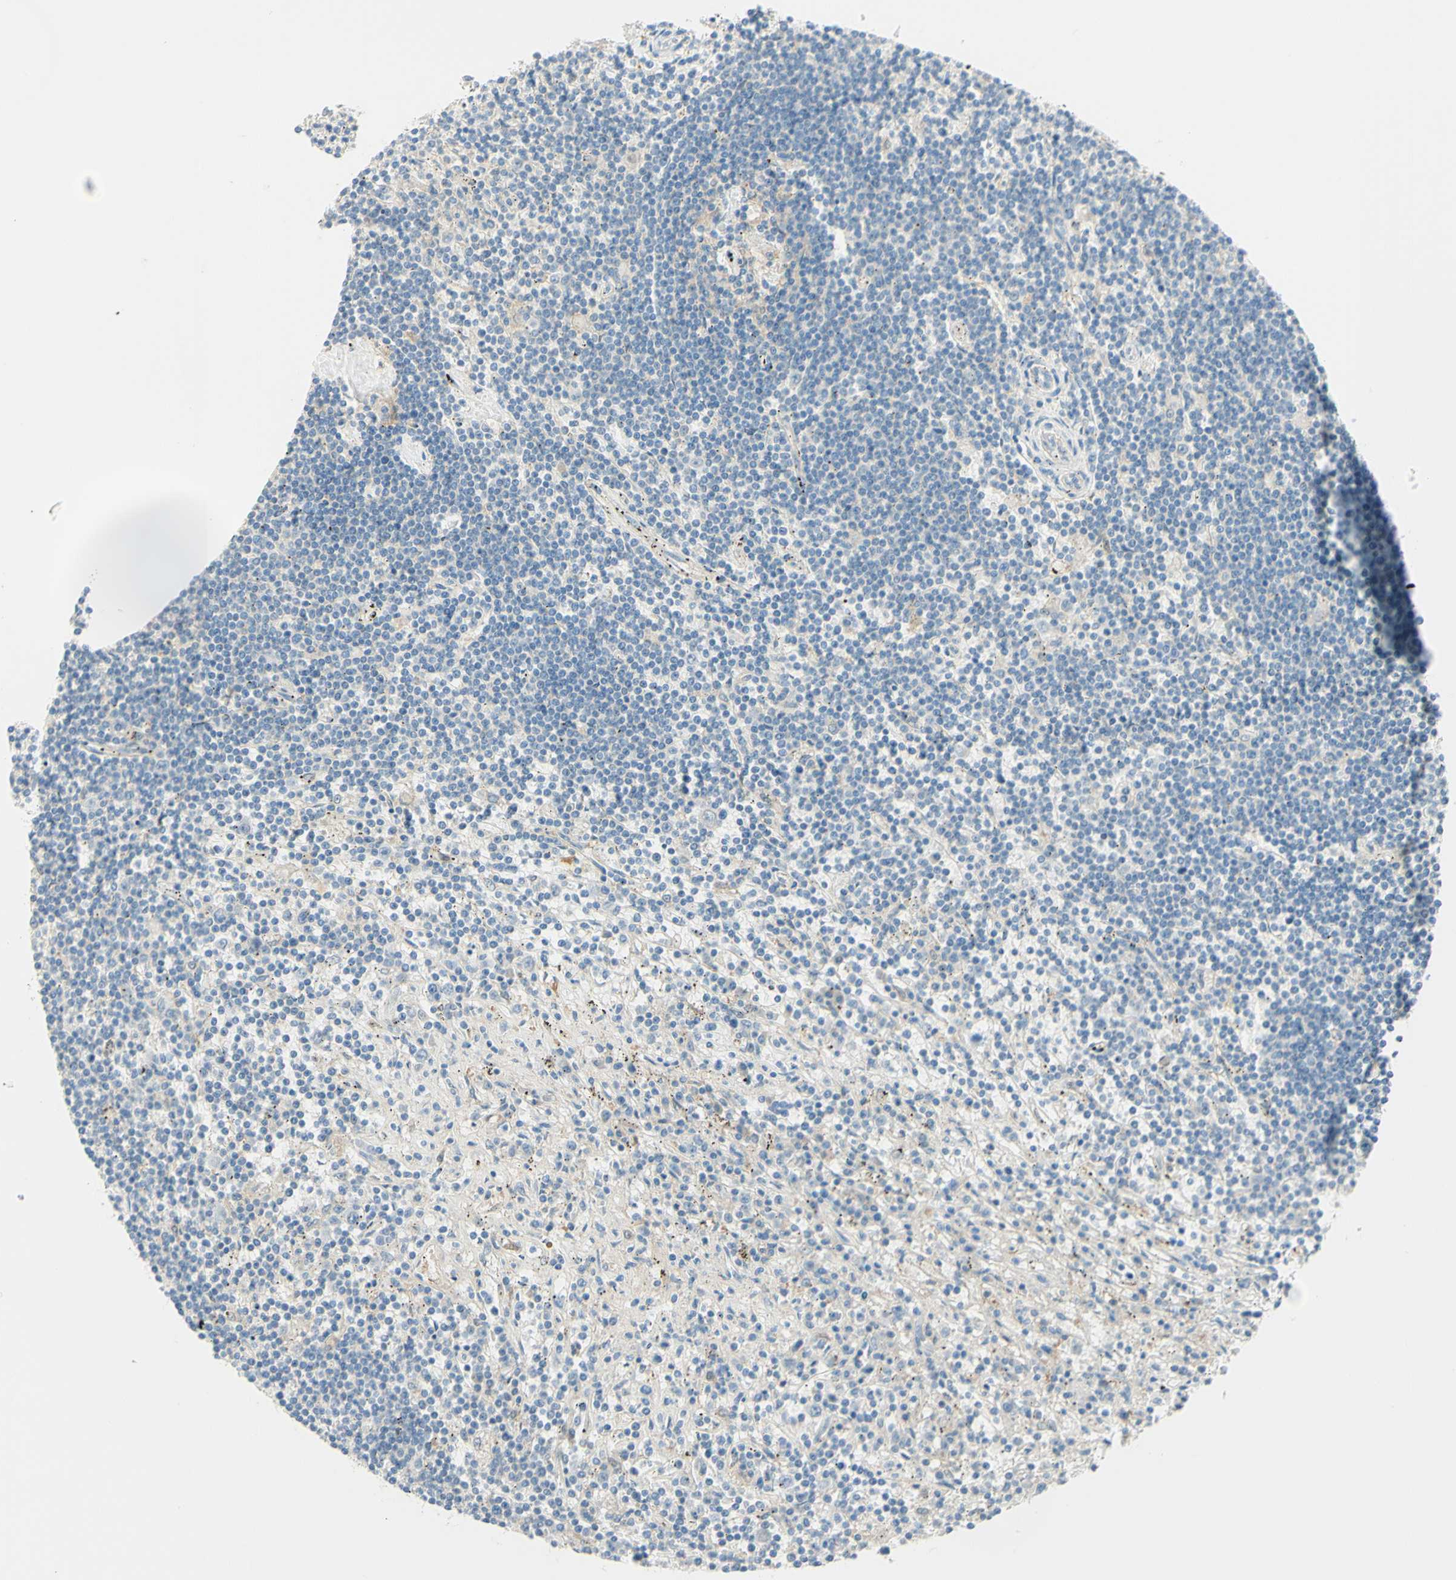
{"staining": {"intensity": "negative", "quantity": "none", "location": "none"}, "tissue": "lymphoma", "cell_type": "Tumor cells", "image_type": "cancer", "snomed": [{"axis": "morphology", "description": "Malignant lymphoma, non-Hodgkin's type, Low grade"}, {"axis": "topography", "description": "Spleen"}], "caption": "Lymphoma was stained to show a protein in brown. There is no significant staining in tumor cells.", "gene": "GCNT3", "patient": {"sex": "male", "age": 76}}